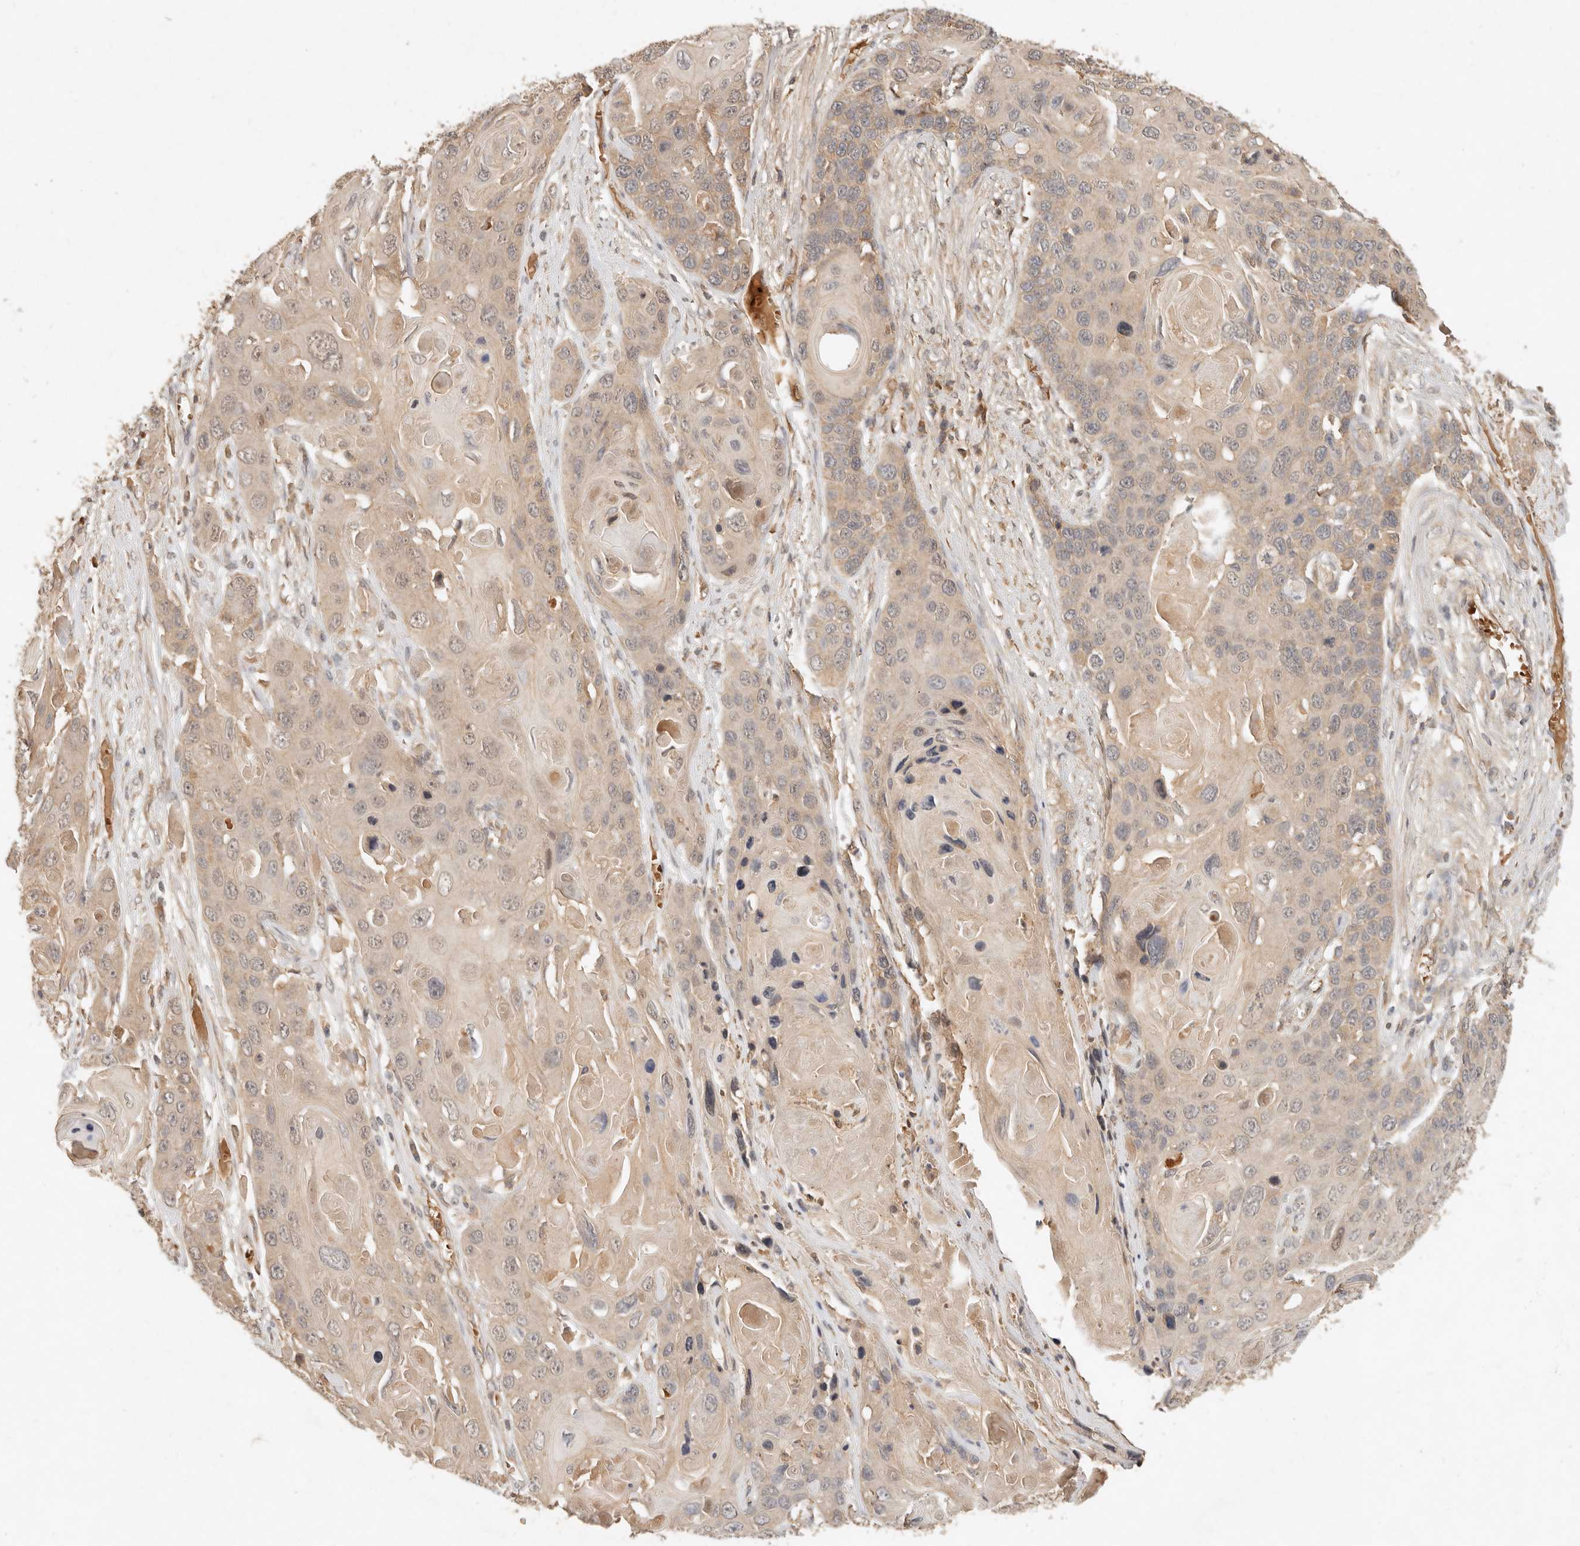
{"staining": {"intensity": "weak", "quantity": "25%-75%", "location": "cytoplasmic/membranous"}, "tissue": "skin cancer", "cell_type": "Tumor cells", "image_type": "cancer", "snomed": [{"axis": "morphology", "description": "Squamous cell carcinoma, NOS"}, {"axis": "topography", "description": "Skin"}], "caption": "Tumor cells display low levels of weak cytoplasmic/membranous expression in about 25%-75% of cells in human skin cancer.", "gene": "FREM2", "patient": {"sex": "male", "age": 55}}